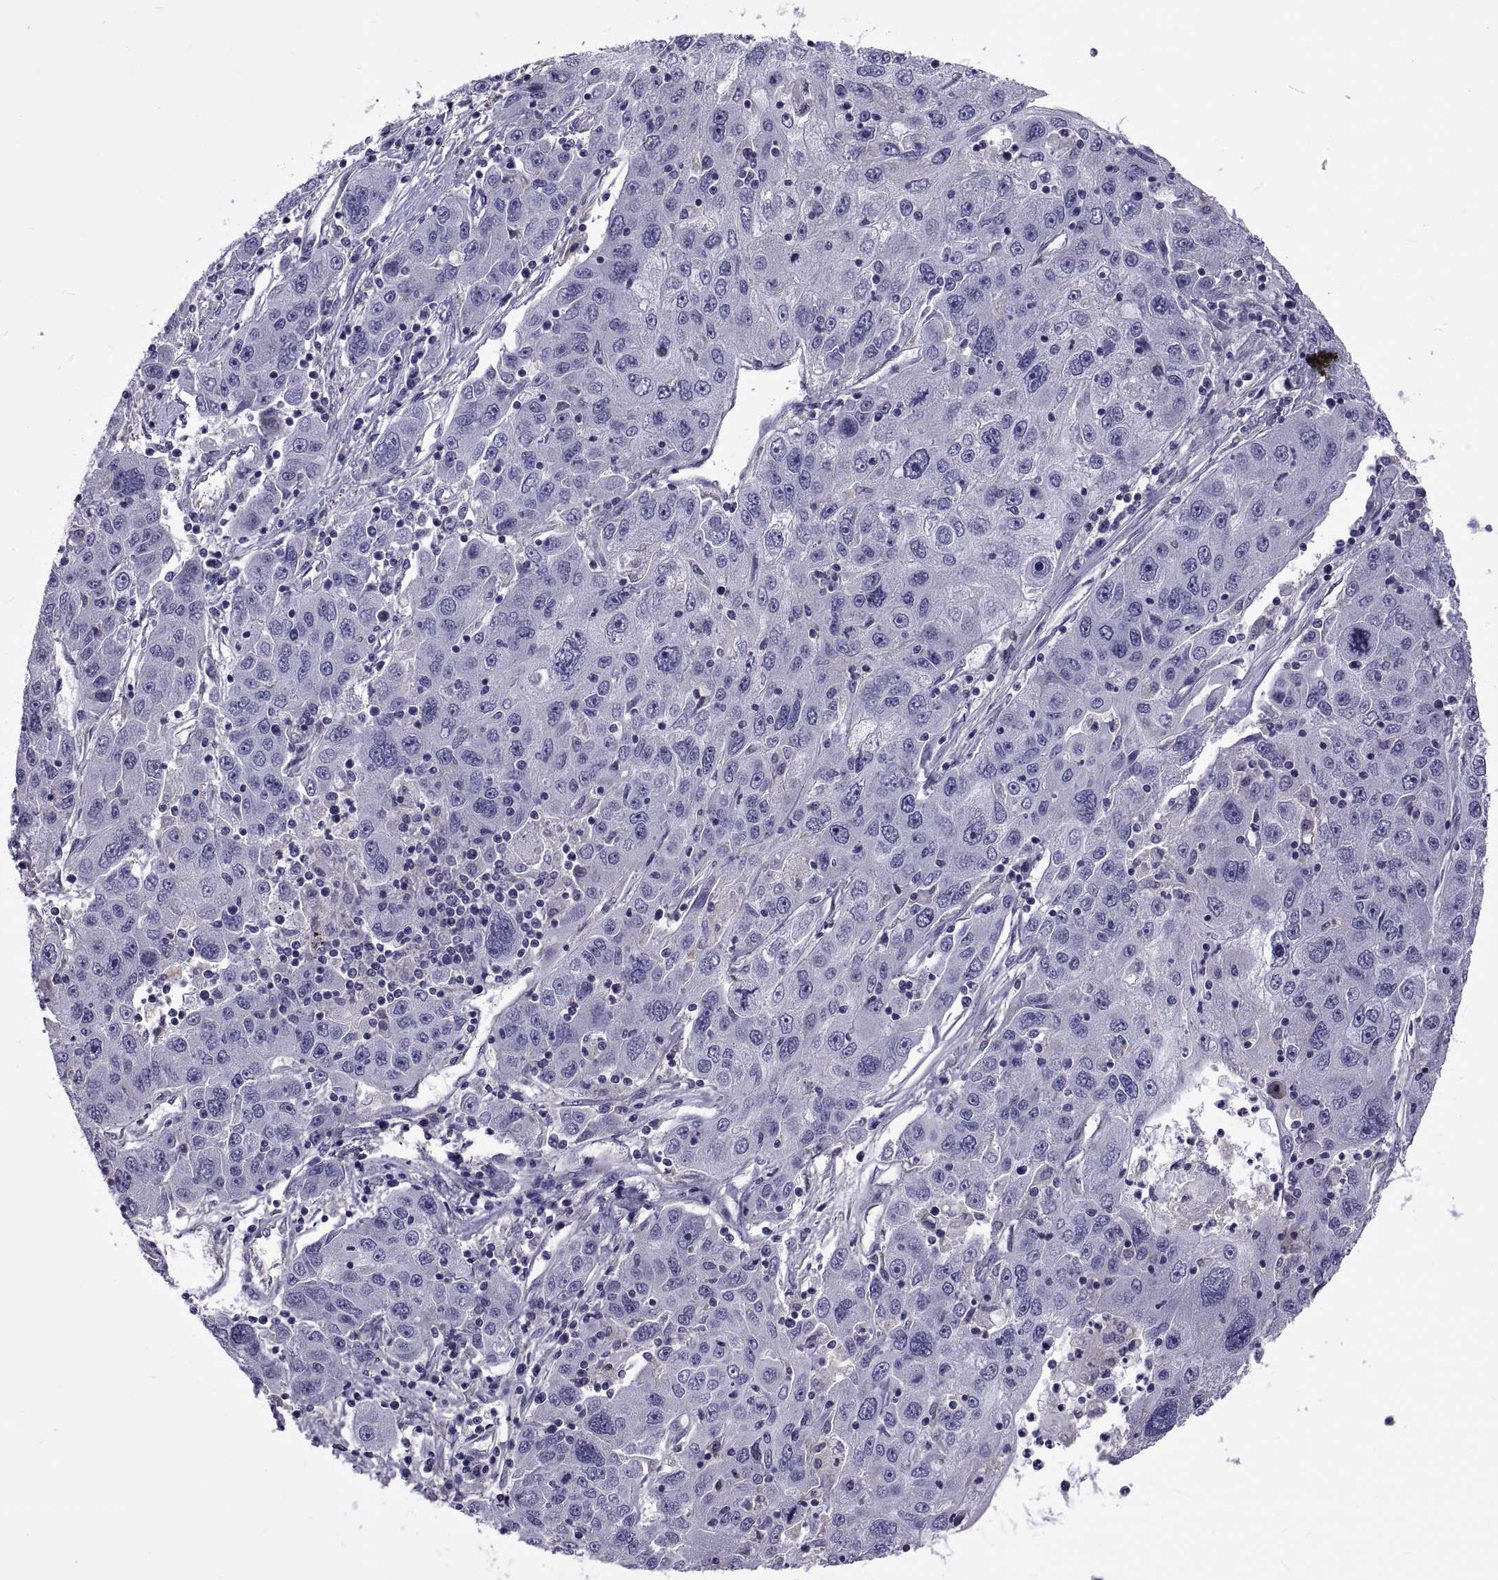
{"staining": {"intensity": "negative", "quantity": "none", "location": "none"}, "tissue": "stomach cancer", "cell_type": "Tumor cells", "image_type": "cancer", "snomed": [{"axis": "morphology", "description": "Adenocarcinoma, NOS"}, {"axis": "topography", "description": "Stomach"}], "caption": "The micrograph exhibits no significant positivity in tumor cells of stomach adenocarcinoma.", "gene": "TMC3", "patient": {"sex": "male", "age": 56}}